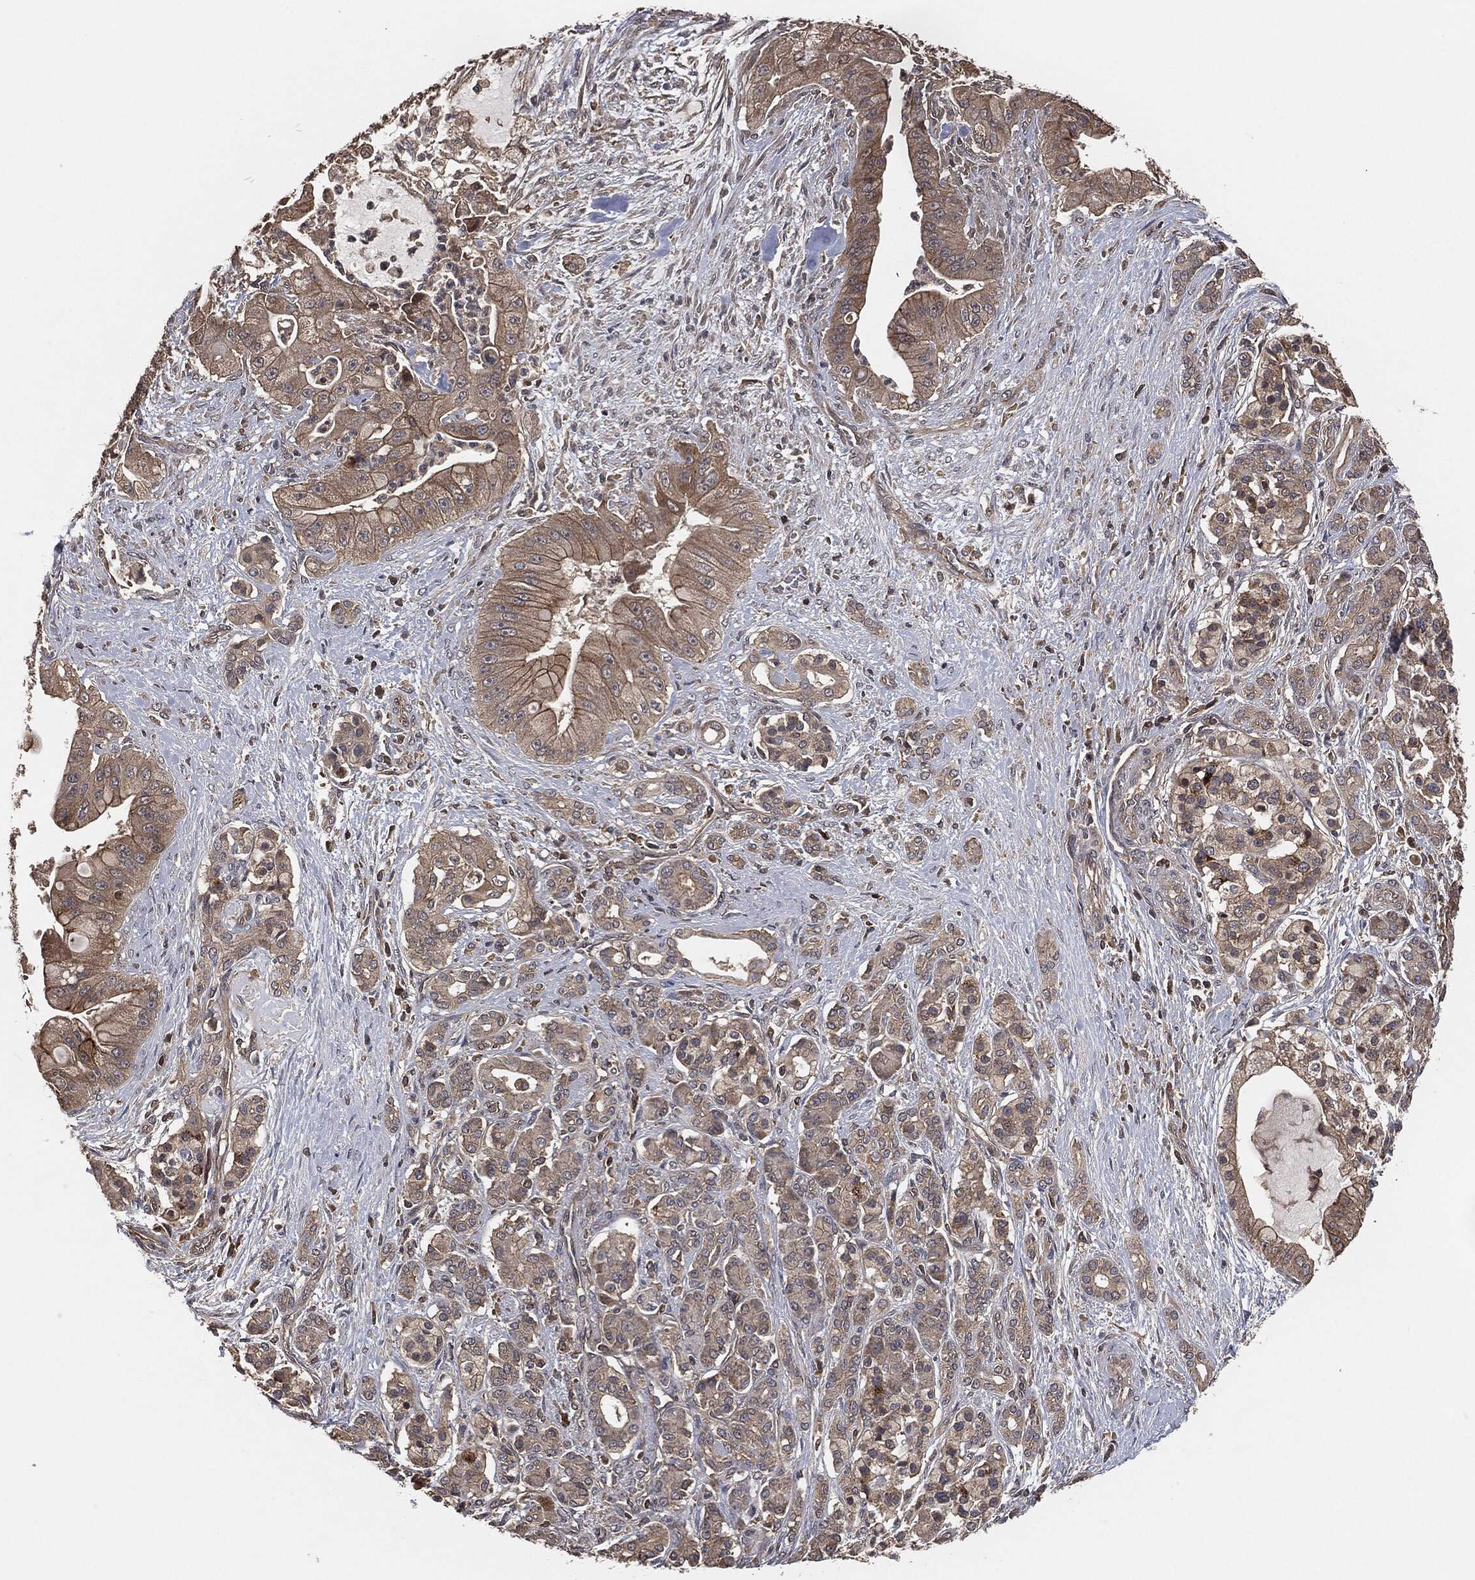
{"staining": {"intensity": "weak", "quantity": ">75%", "location": "cytoplasmic/membranous"}, "tissue": "pancreatic cancer", "cell_type": "Tumor cells", "image_type": "cancer", "snomed": [{"axis": "morphology", "description": "Normal tissue, NOS"}, {"axis": "morphology", "description": "Inflammation, NOS"}, {"axis": "morphology", "description": "Adenocarcinoma, NOS"}, {"axis": "topography", "description": "Pancreas"}], "caption": "This is a photomicrograph of IHC staining of pancreatic cancer (adenocarcinoma), which shows weak staining in the cytoplasmic/membranous of tumor cells.", "gene": "ERBIN", "patient": {"sex": "male", "age": 57}}